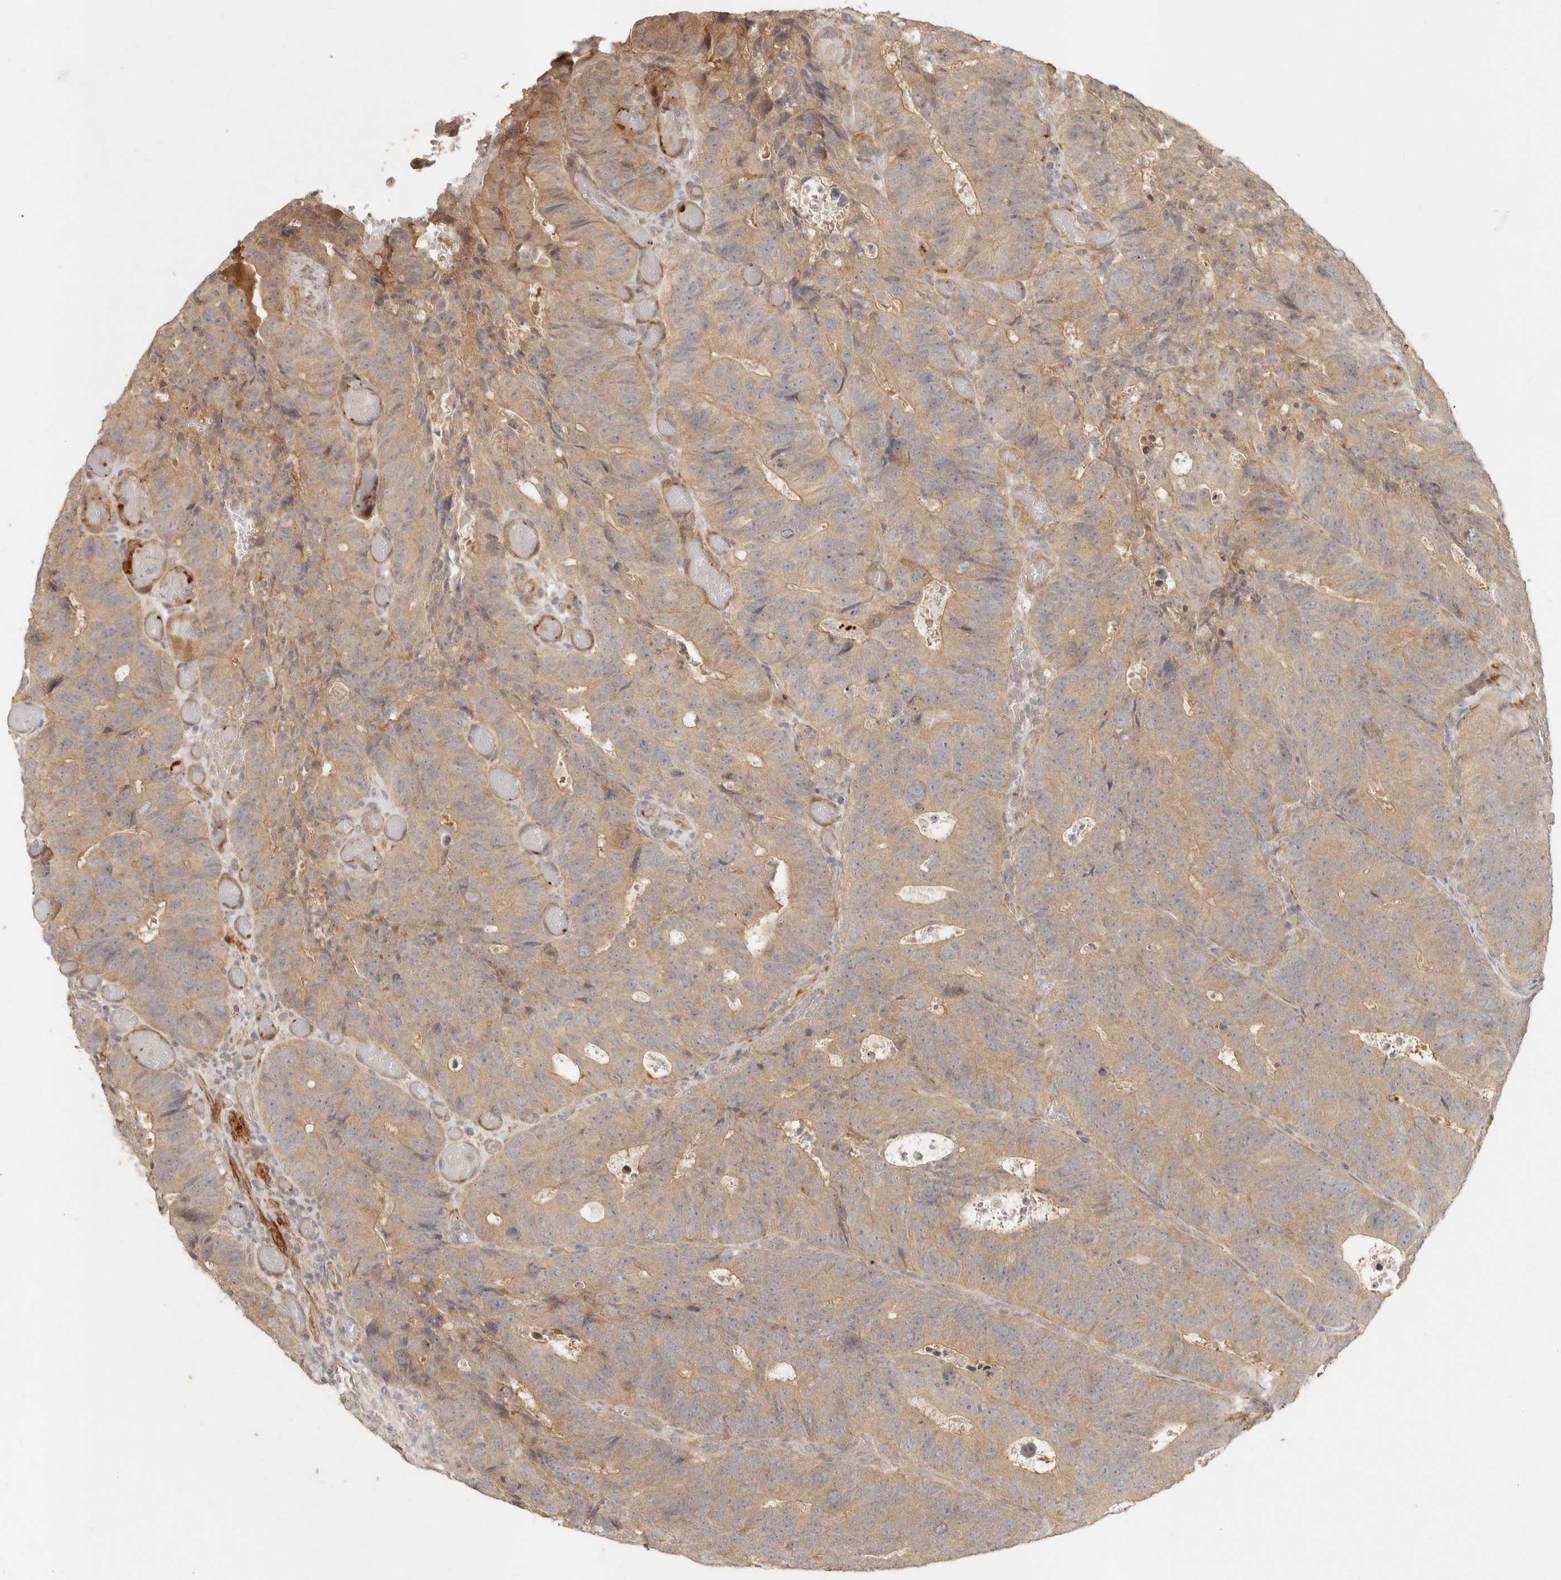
{"staining": {"intensity": "weak", "quantity": ">75%", "location": "cytoplasmic/membranous"}, "tissue": "colorectal cancer", "cell_type": "Tumor cells", "image_type": "cancer", "snomed": [{"axis": "morphology", "description": "Adenocarcinoma, NOS"}, {"axis": "topography", "description": "Colon"}], "caption": "Weak cytoplasmic/membranous expression is identified in about >75% of tumor cells in colorectal cancer (adenocarcinoma).", "gene": "VIPR1", "patient": {"sex": "male", "age": 87}}